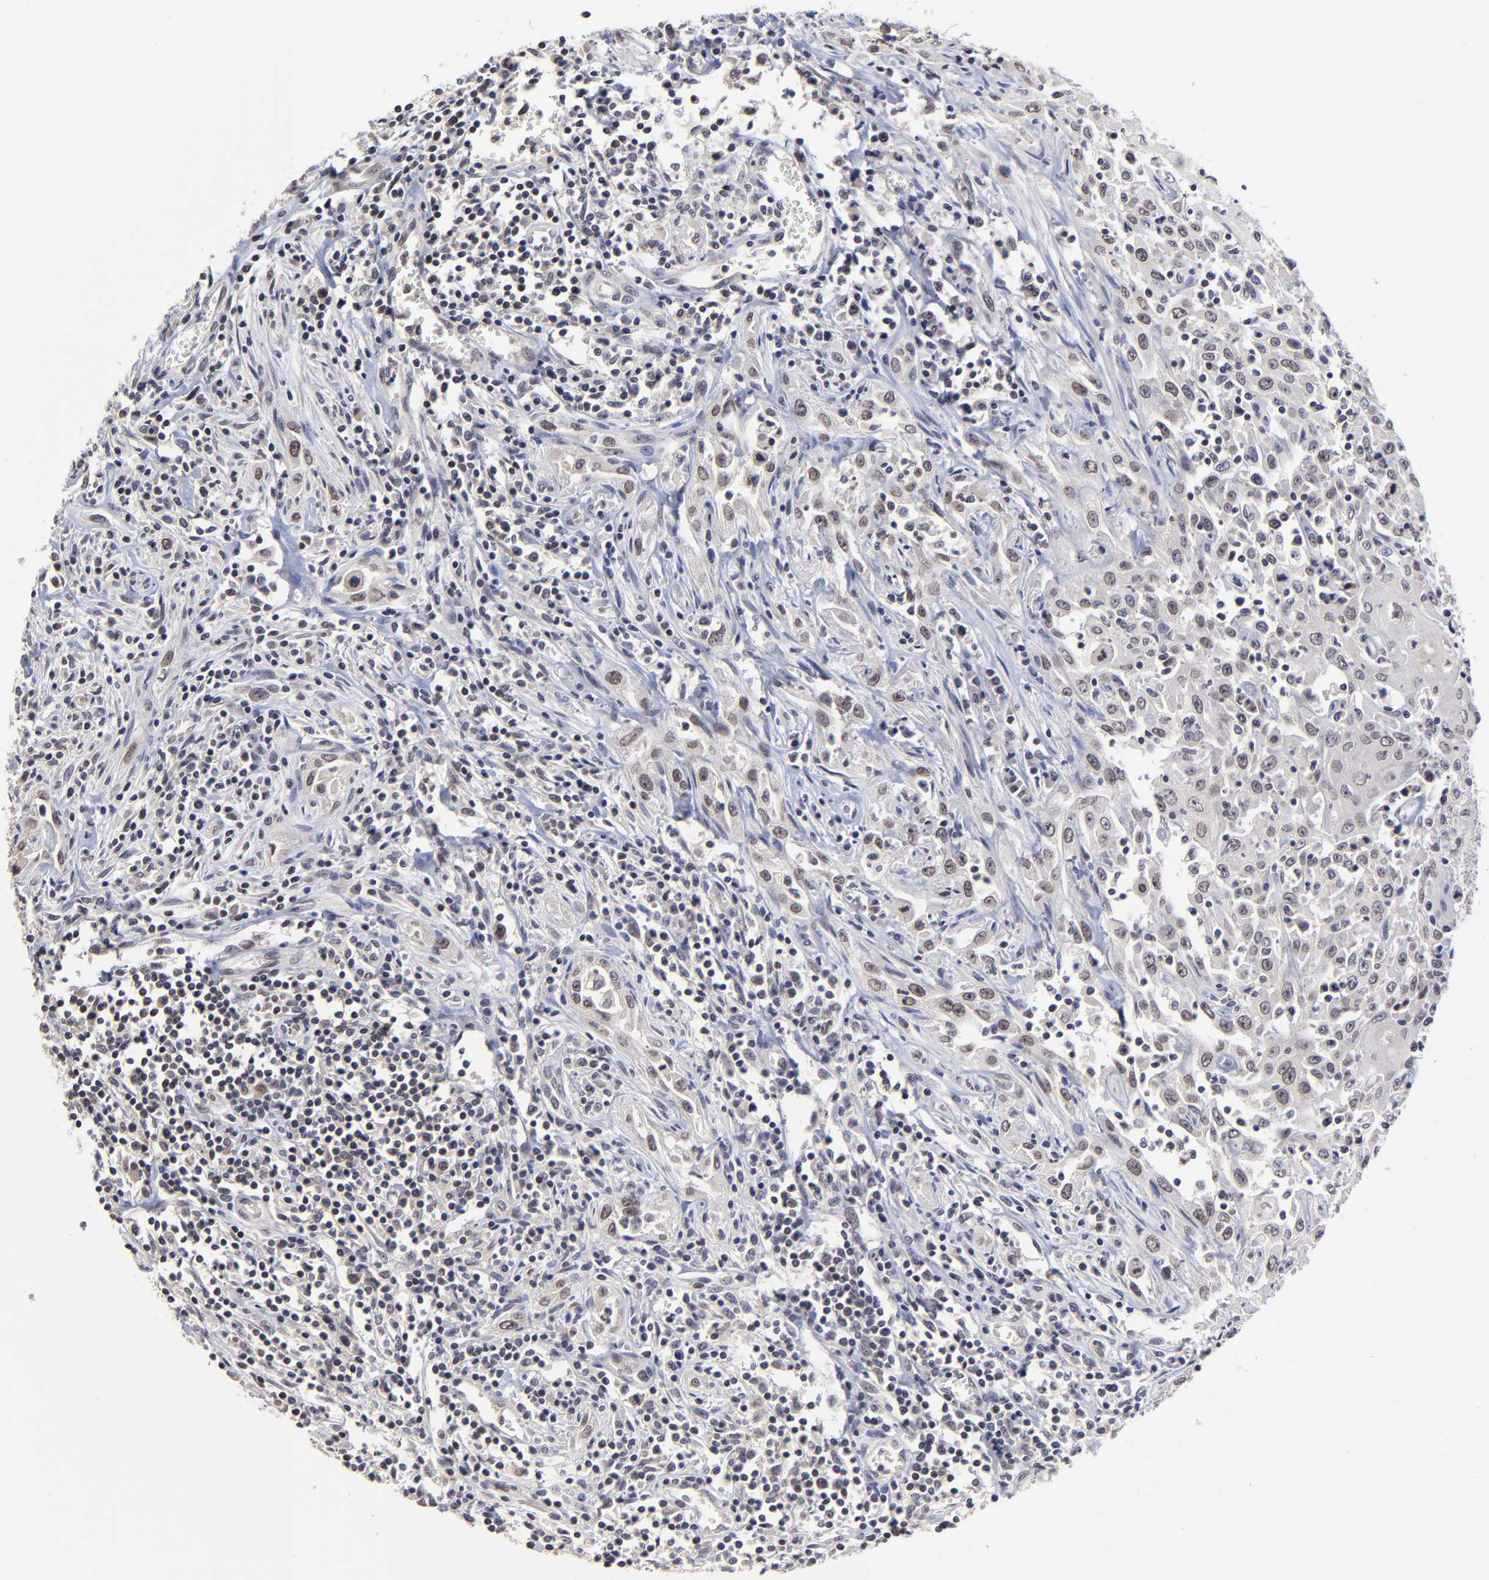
{"staining": {"intensity": "weak", "quantity": "25%-75%", "location": "nuclear"}, "tissue": "head and neck cancer", "cell_type": "Tumor cells", "image_type": "cancer", "snomed": [{"axis": "morphology", "description": "Squamous cell carcinoma, NOS"}, {"axis": "topography", "description": "Oral tissue"}, {"axis": "topography", "description": "Head-Neck"}], "caption": "DAB (3,3'-diaminobenzidine) immunohistochemical staining of head and neck squamous cell carcinoma displays weak nuclear protein expression in approximately 25%-75% of tumor cells. Nuclei are stained in blue.", "gene": "ZNF419", "patient": {"sex": "female", "age": 76}}